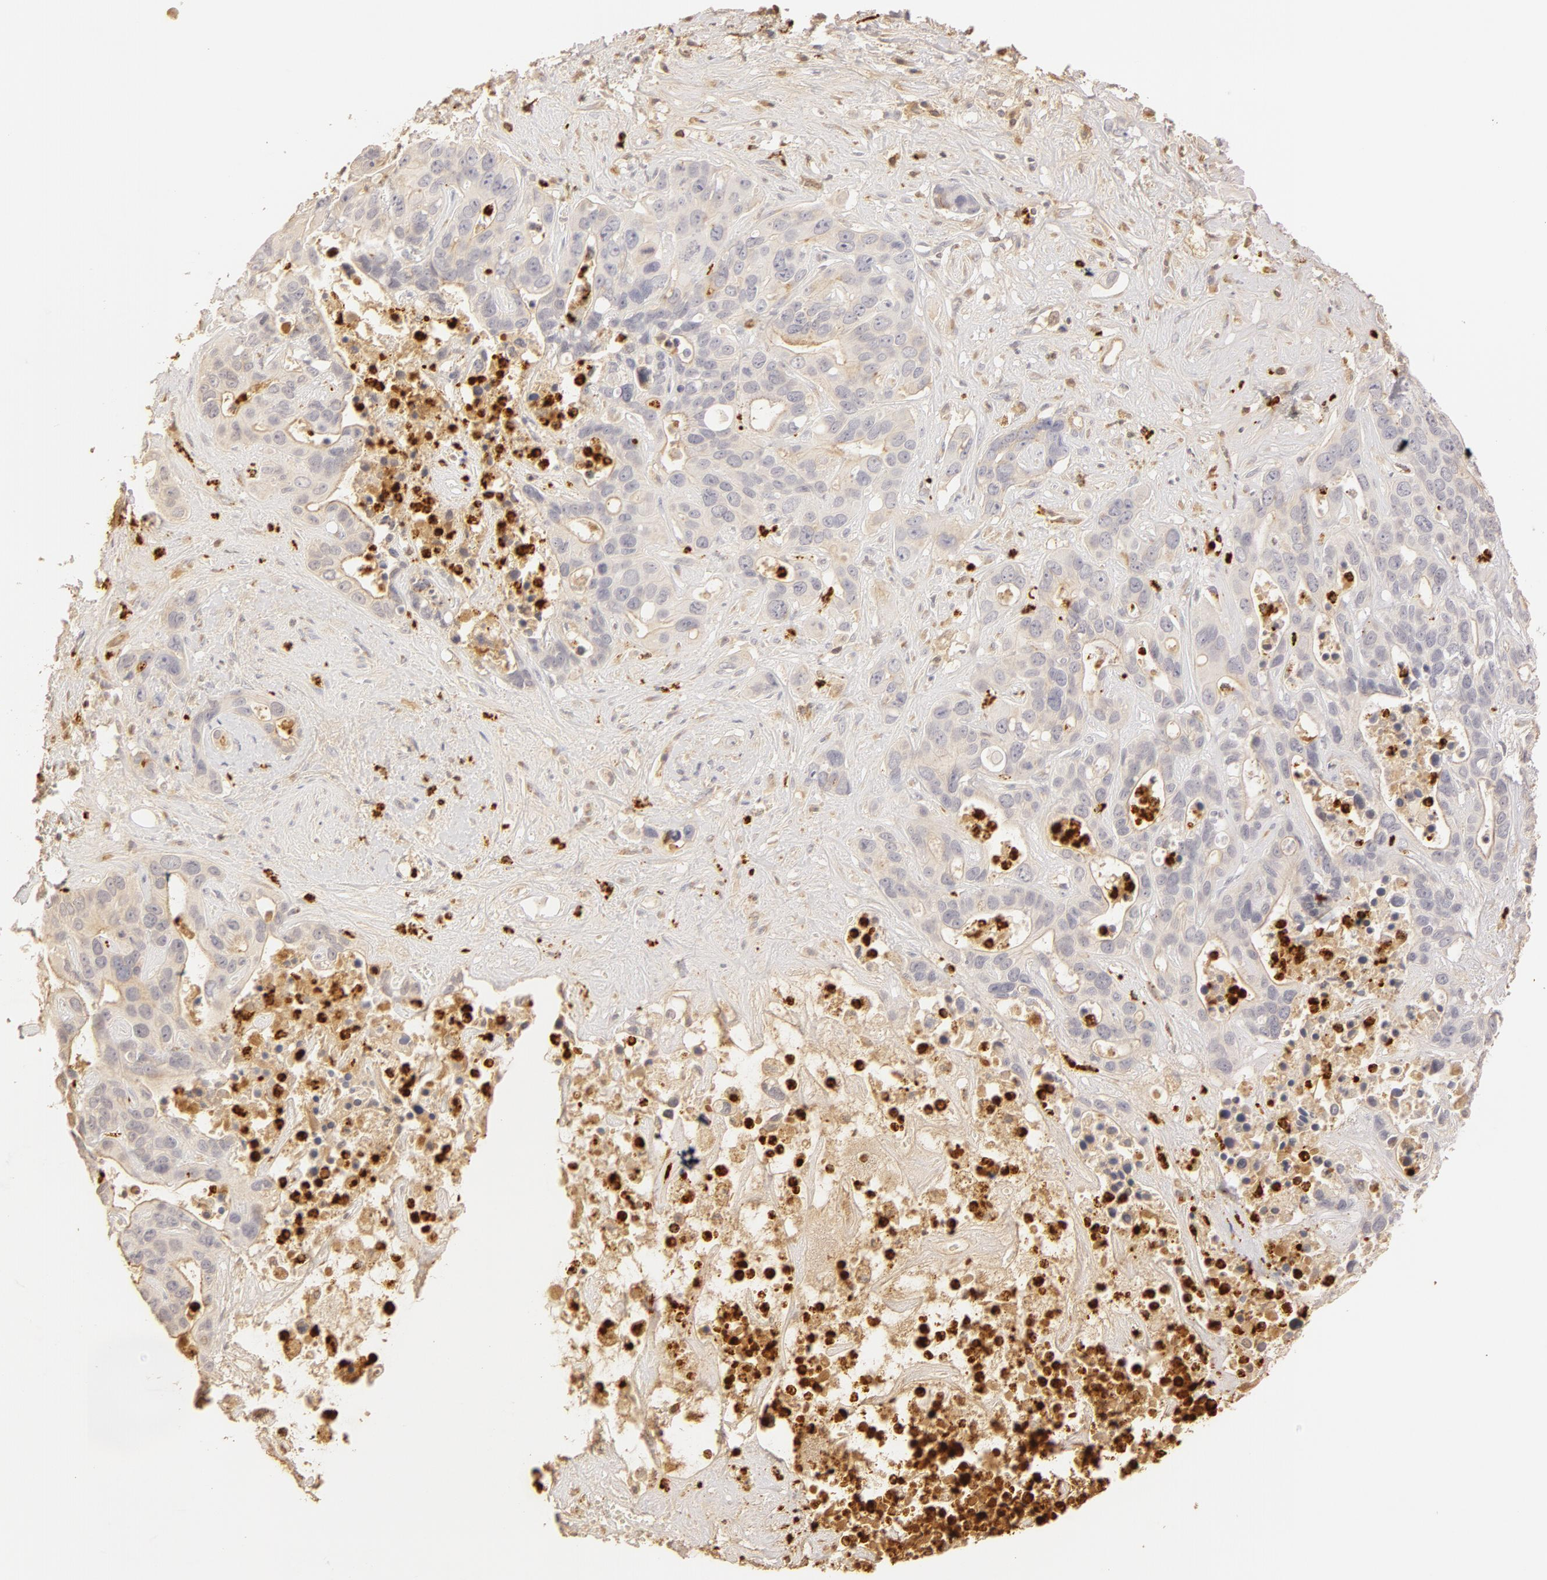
{"staining": {"intensity": "negative", "quantity": "none", "location": "none"}, "tissue": "liver cancer", "cell_type": "Tumor cells", "image_type": "cancer", "snomed": [{"axis": "morphology", "description": "Cholangiocarcinoma"}, {"axis": "topography", "description": "Liver"}], "caption": "Immunohistochemistry (IHC) photomicrograph of cholangiocarcinoma (liver) stained for a protein (brown), which demonstrates no expression in tumor cells.", "gene": "C1R", "patient": {"sex": "female", "age": 65}}